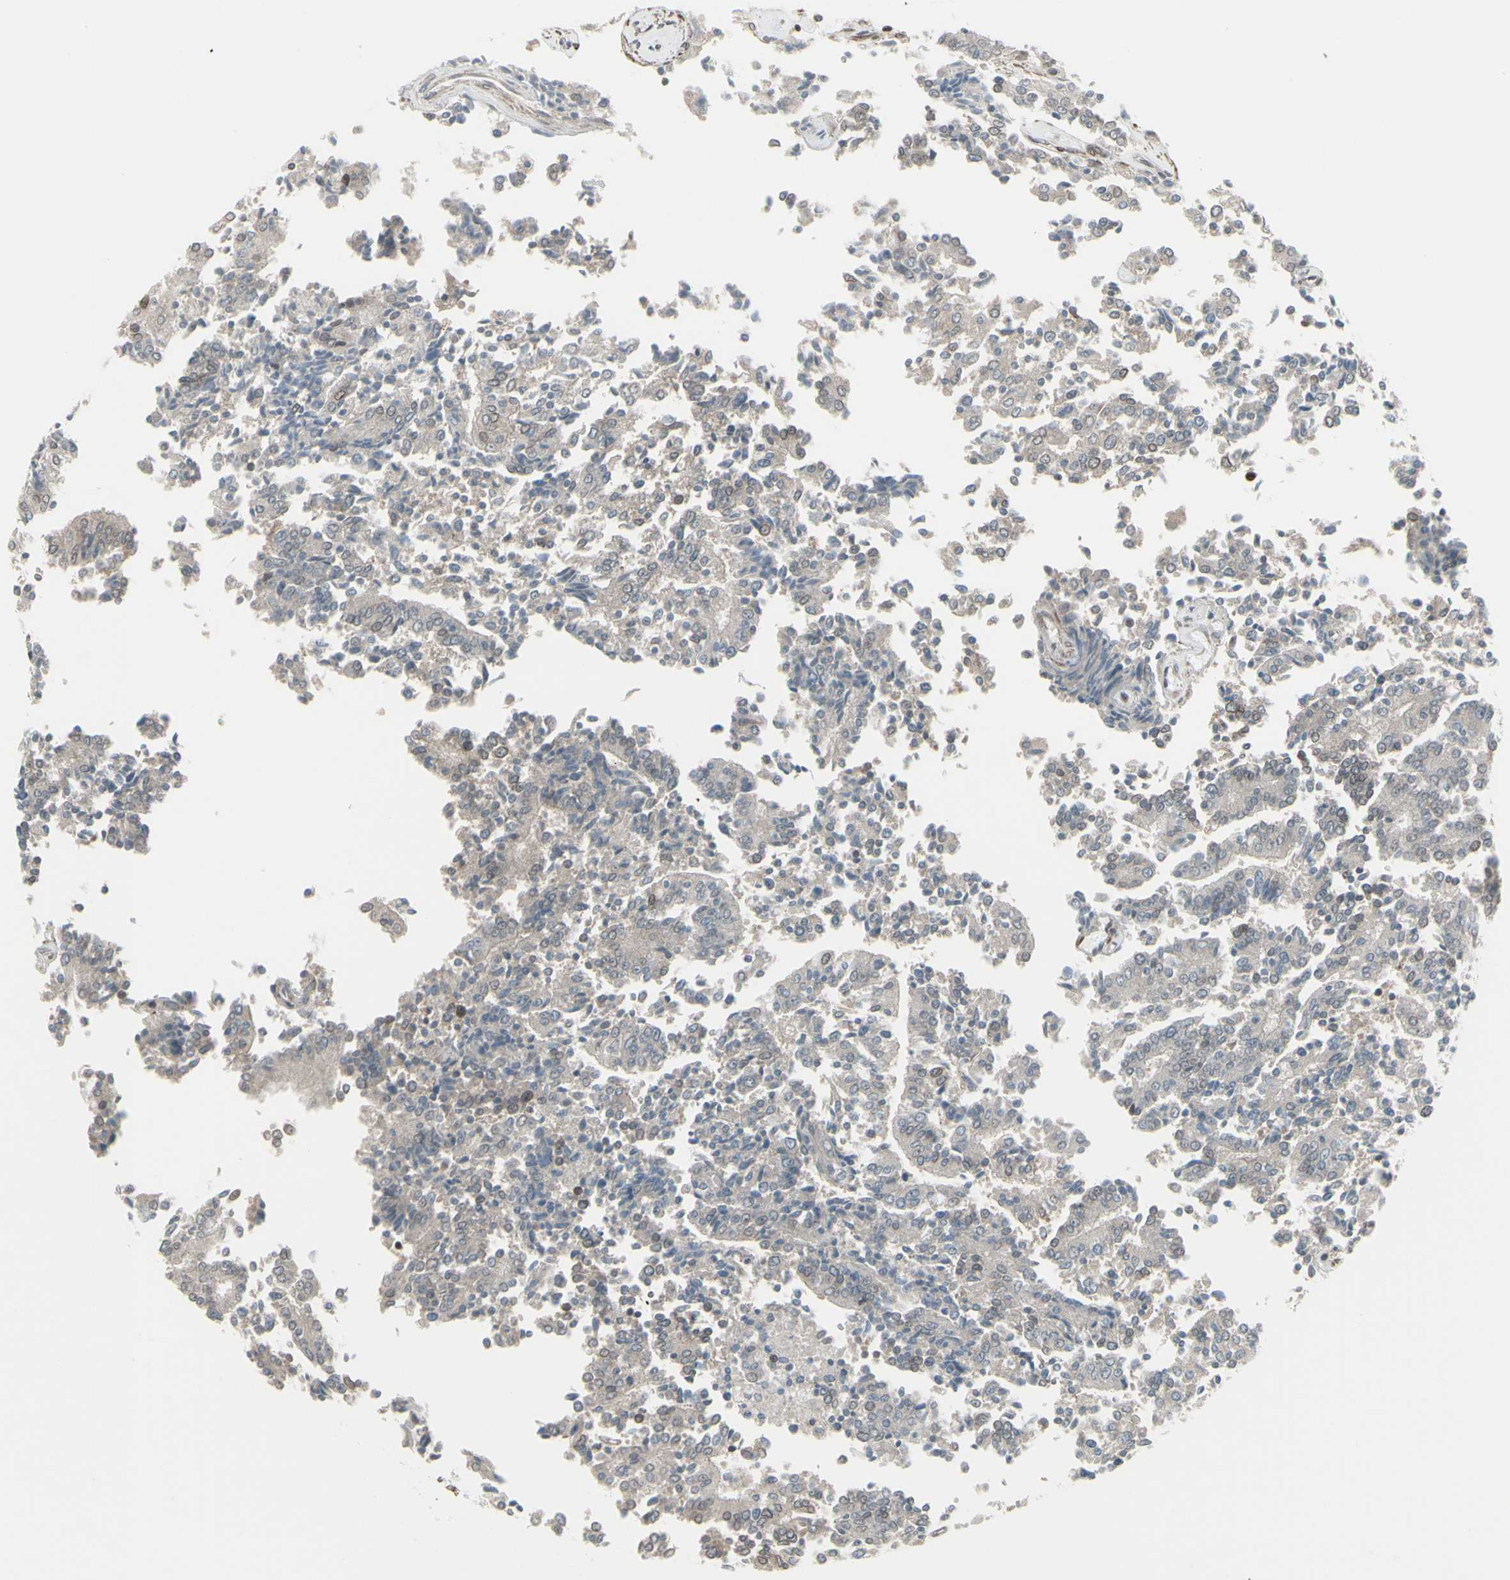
{"staining": {"intensity": "weak", "quantity": "25%-75%", "location": "cytoplasmic/membranous,nuclear"}, "tissue": "prostate cancer", "cell_type": "Tumor cells", "image_type": "cancer", "snomed": [{"axis": "morphology", "description": "Normal tissue, NOS"}, {"axis": "morphology", "description": "Adenocarcinoma, High grade"}, {"axis": "topography", "description": "Prostate"}, {"axis": "topography", "description": "Seminal veicle"}], "caption": "Immunohistochemistry photomicrograph of neoplastic tissue: prostate high-grade adenocarcinoma stained using IHC exhibits low levels of weak protein expression localized specifically in the cytoplasmic/membranous and nuclear of tumor cells, appearing as a cytoplasmic/membranous and nuclear brown color.", "gene": "DTX3L", "patient": {"sex": "male", "age": 55}}